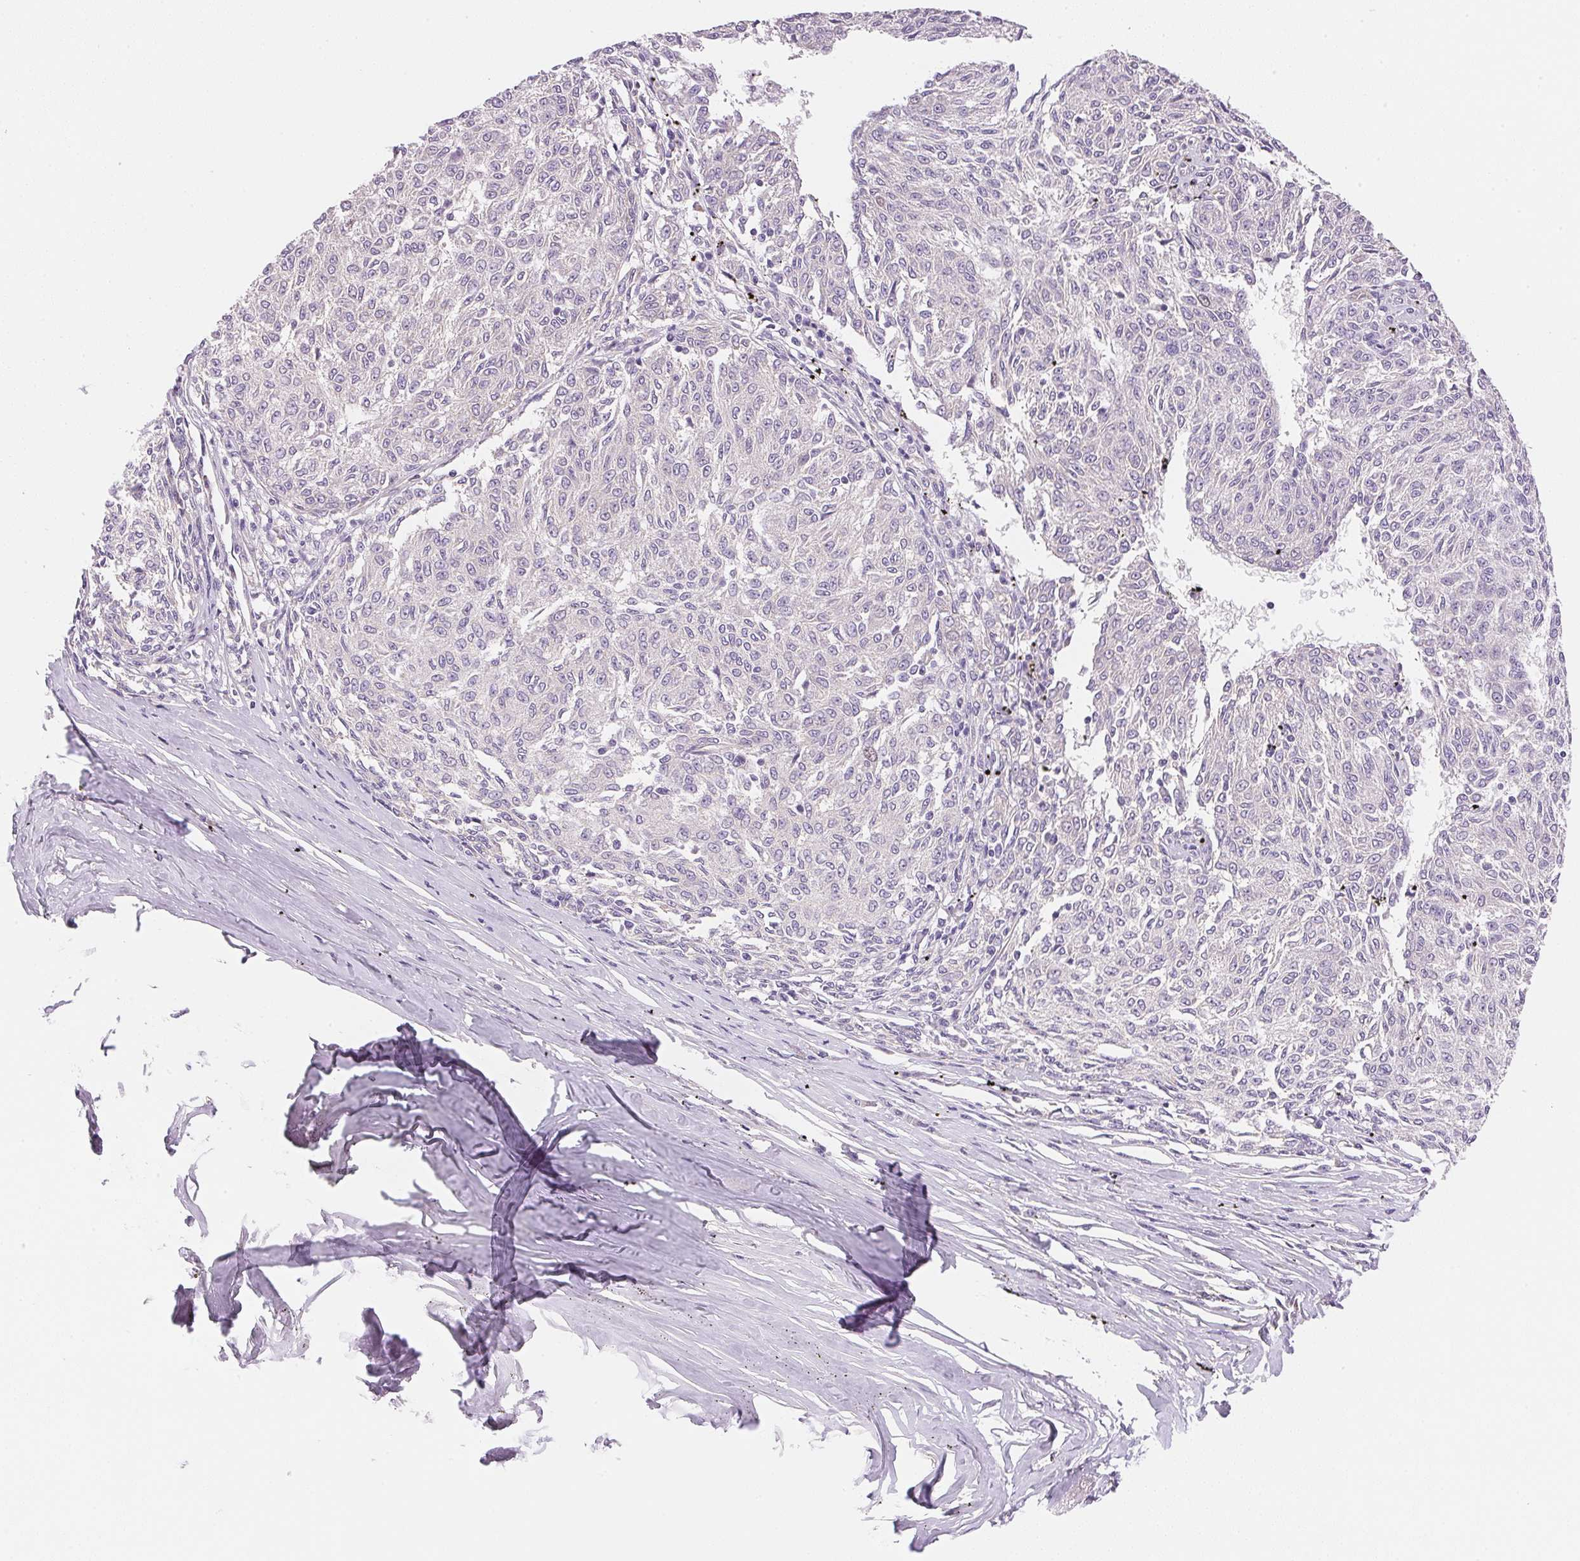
{"staining": {"intensity": "negative", "quantity": "none", "location": "none"}, "tissue": "melanoma", "cell_type": "Tumor cells", "image_type": "cancer", "snomed": [{"axis": "morphology", "description": "Malignant melanoma, NOS"}, {"axis": "topography", "description": "Skin"}], "caption": "Melanoma stained for a protein using immunohistochemistry displays no positivity tumor cells.", "gene": "SMTN", "patient": {"sex": "female", "age": 72}}